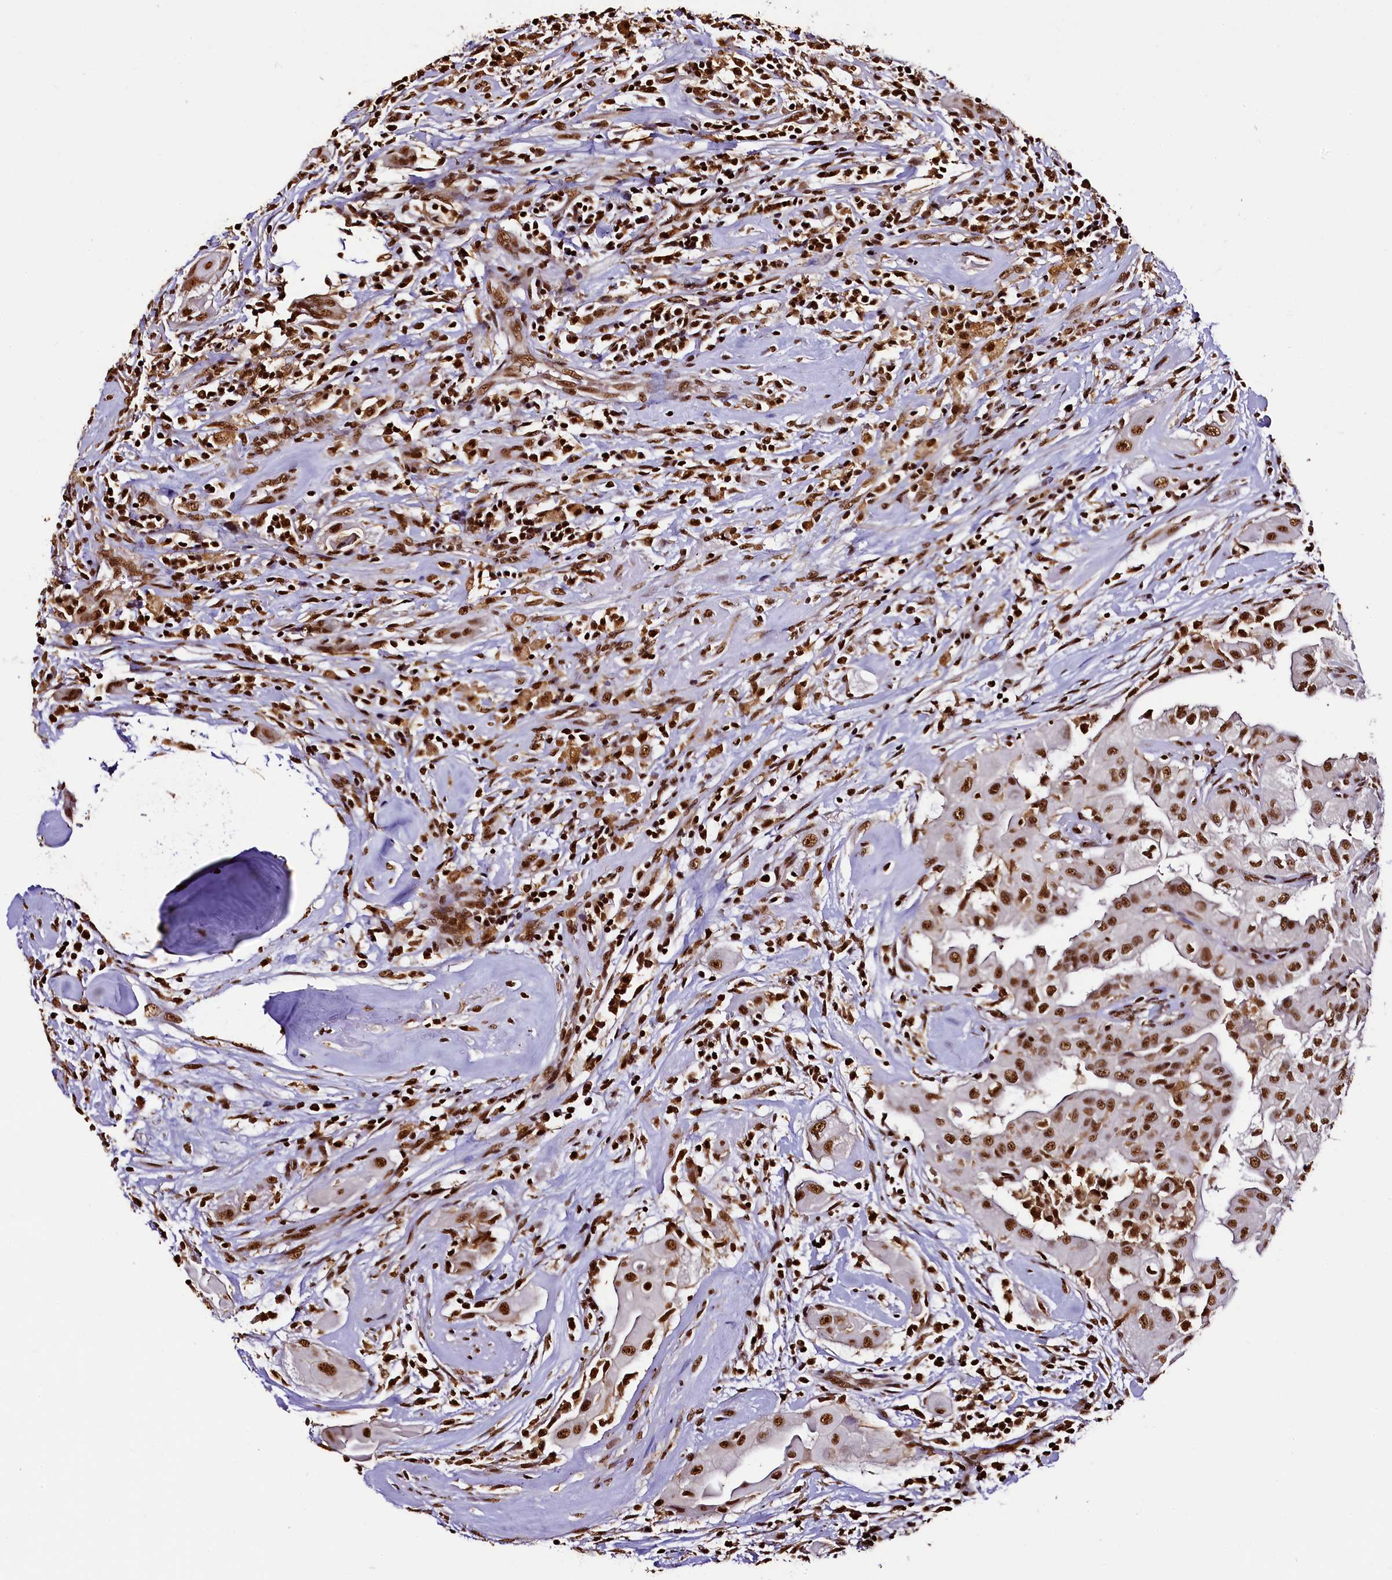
{"staining": {"intensity": "strong", "quantity": ">75%", "location": "nuclear"}, "tissue": "thyroid cancer", "cell_type": "Tumor cells", "image_type": "cancer", "snomed": [{"axis": "morphology", "description": "Papillary adenocarcinoma, NOS"}, {"axis": "topography", "description": "Thyroid gland"}], "caption": "Brown immunohistochemical staining in human papillary adenocarcinoma (thyroid) reveals strong nuclear expression in about >75% of tumor cells.", "gene": "SNRPD2", "patient": {"sex": "female", "age": 59}}